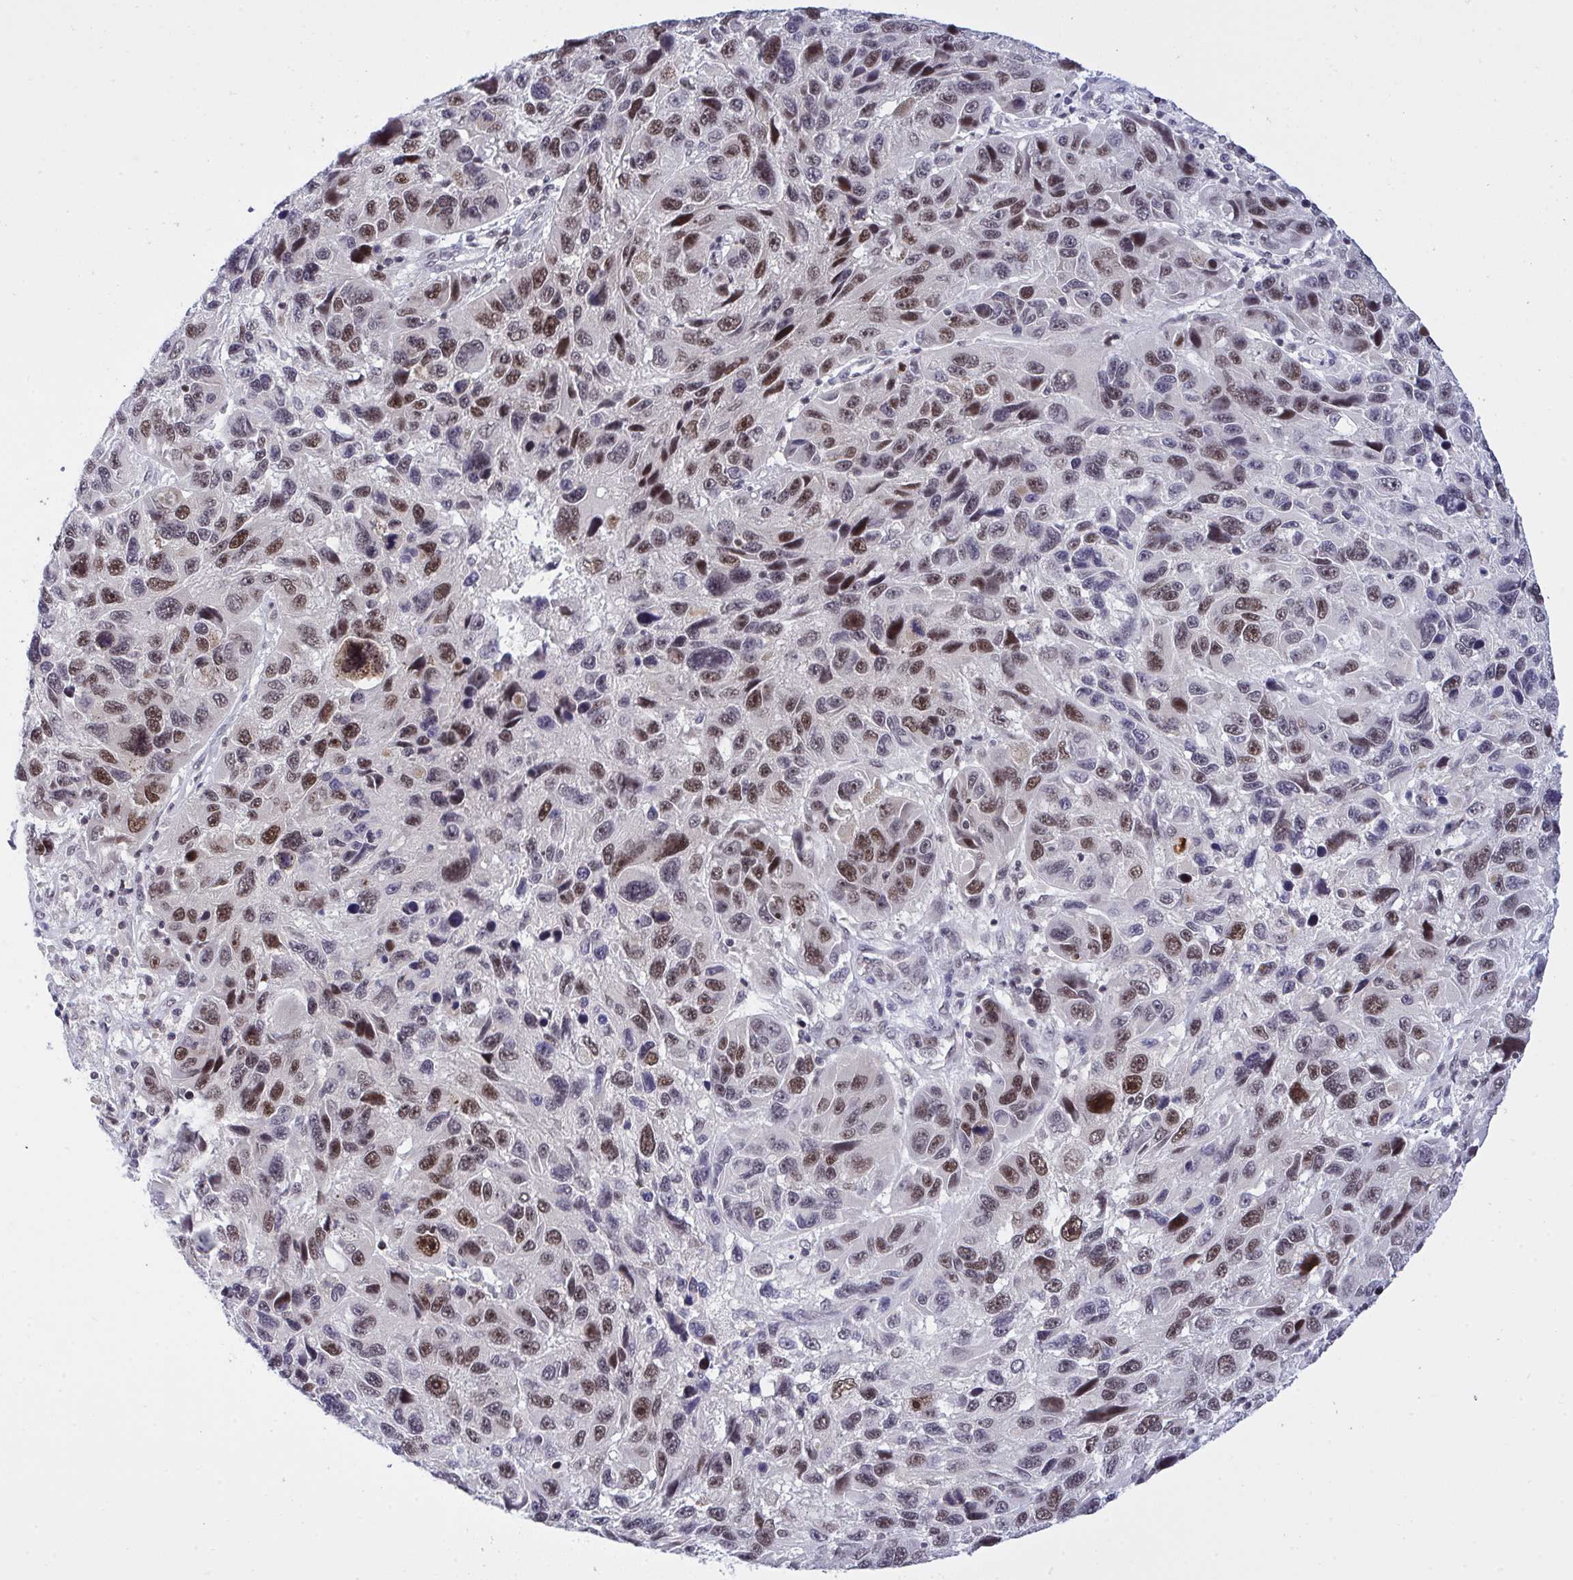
{"staining": {"intensity": "weak", "quantity": "25%-75%", "location": "nuclear"}, "tissue": "melanoma", "cell_type": "Tumor cells", "image_type": "cancer", "snomed": [{"axis": "morphology", "description": "Malignant melanoma, NOS"}, {"axis": "topography", "description": "Skin"}], "caption": "Immunohistochemical staining of malignant melanoma exhibits weak nuclear protein expression in about 25%-75% of tumor cells.", "gene": "RFC4", "patient": {"sex": "male", "age": 53}}